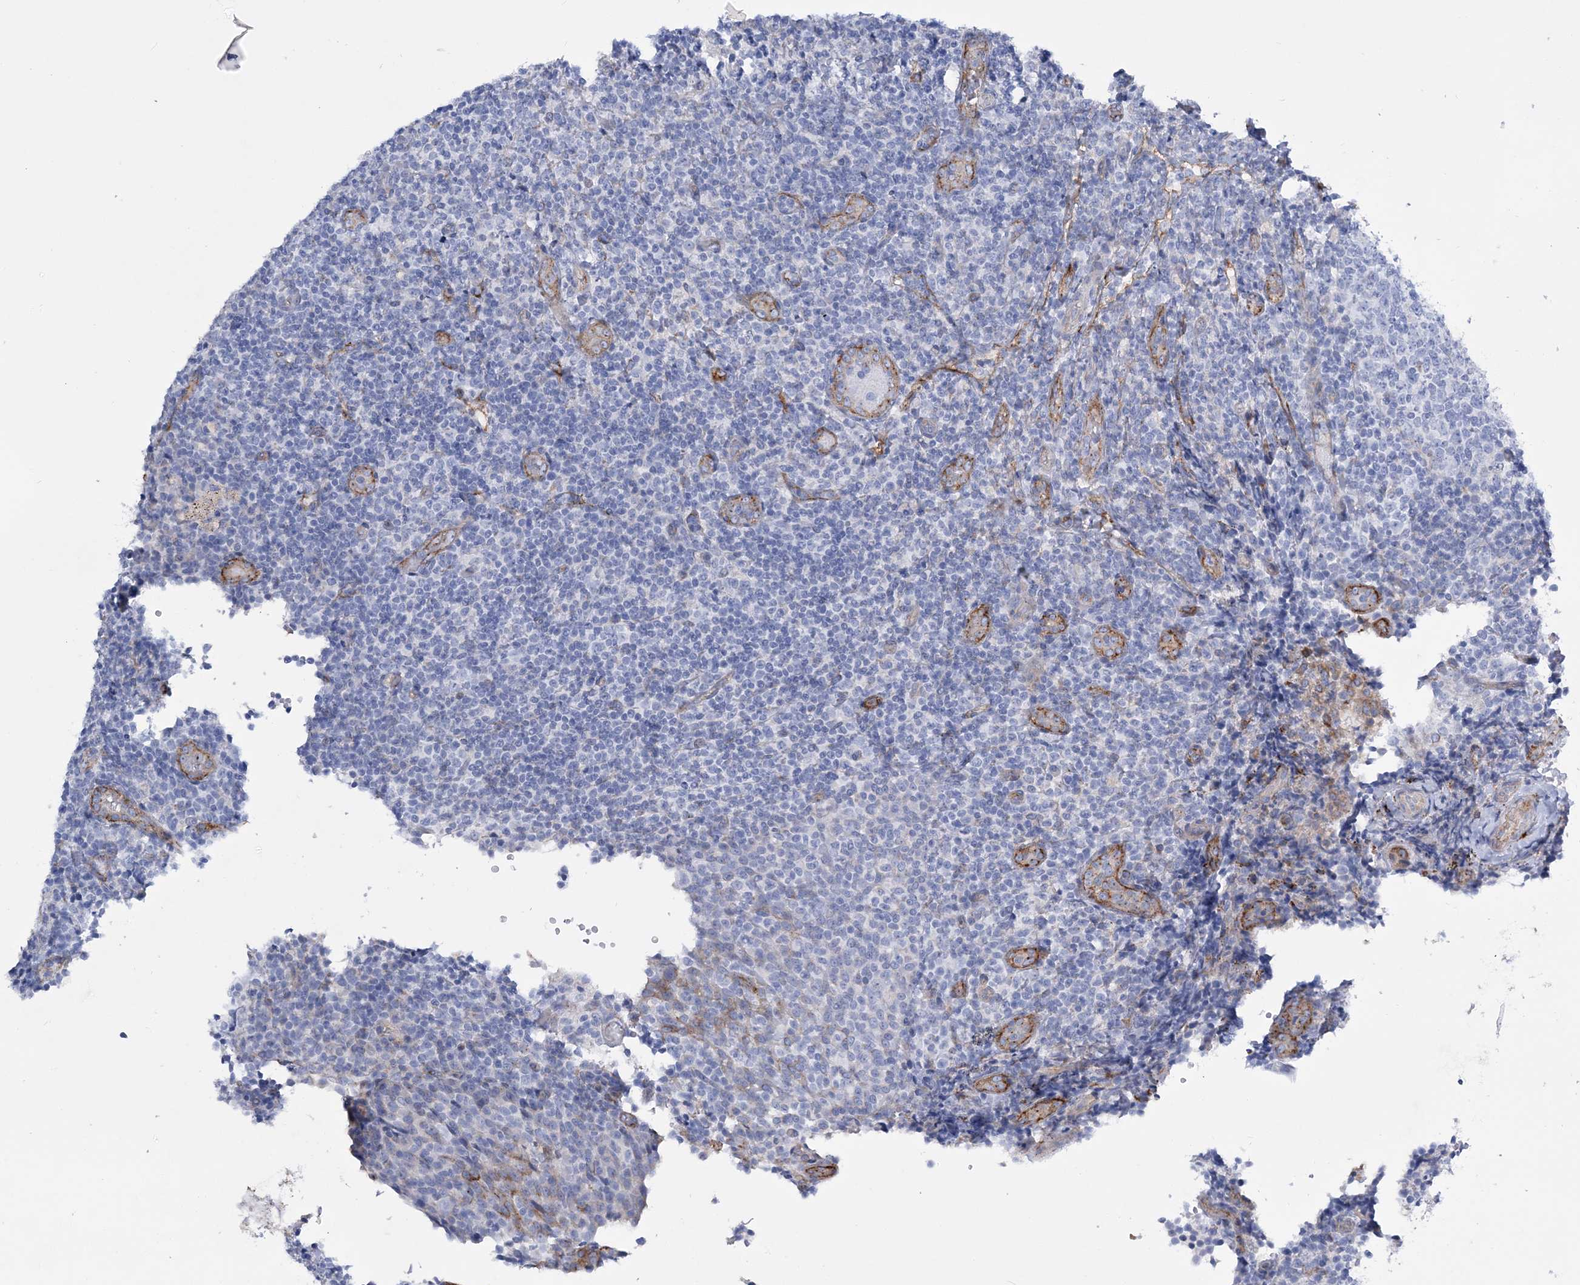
{"staining": {"intensity": "negative", "quantity": "none", "location": "none"}, "tissue": "tonsil", "cell_type": "Germinal center cells", "image_type": "normal", "snomed": [{"axis": "morphology", "description": "Normal tissue, NOS"}, {"axis": "topography", "description": "Tonsil"}], "caption": "A high-resolution micrograph shows IHC staining of unremarkable tonsil, which displays no significant positivity in germinal center cells.", "gene": "RAB11FIP5", "patient": {"sex": "female", "age": 19}}